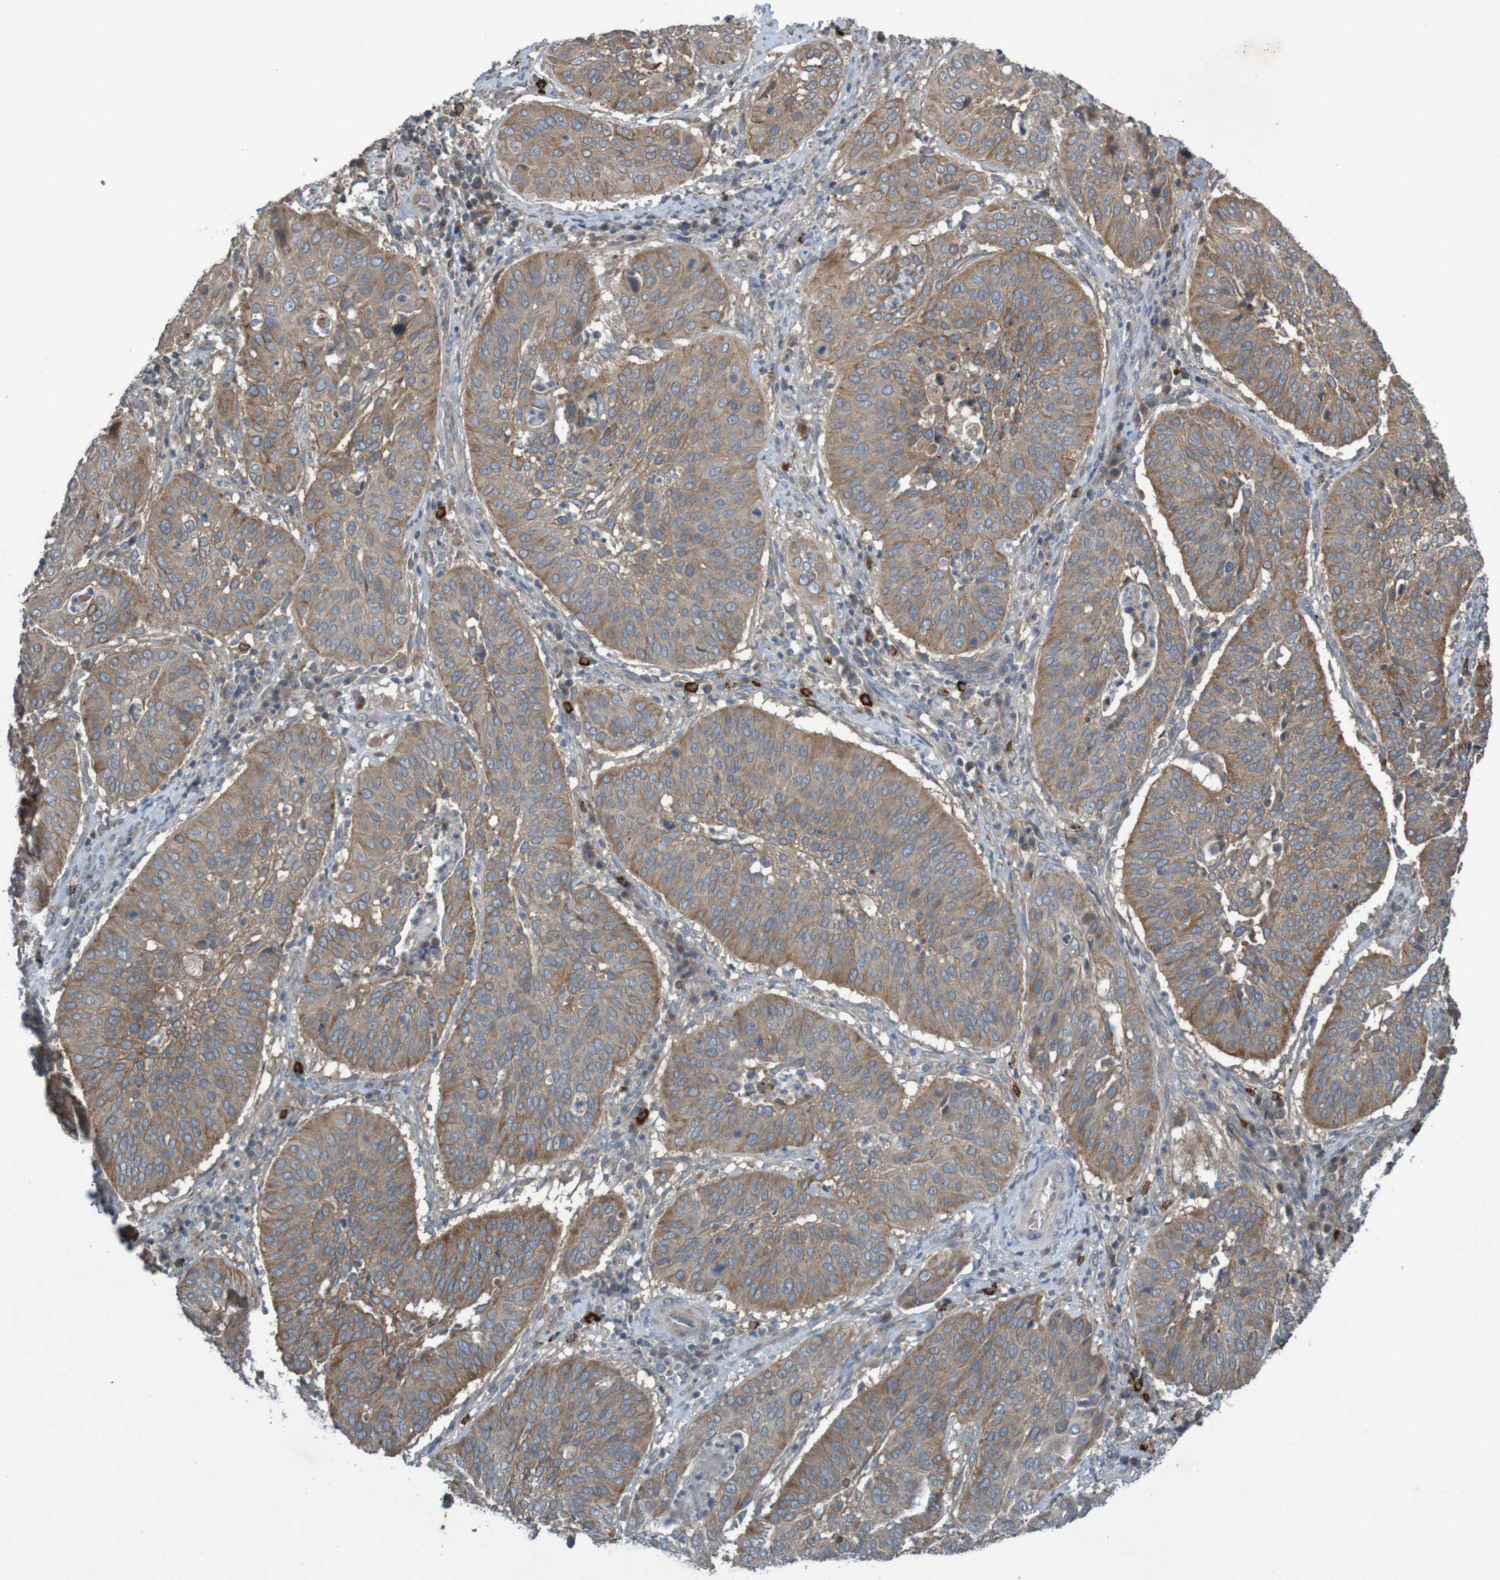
{"staining": {"intensity": "moderate", "quantity": ">75%", "location": "cytoplasmic/membranous"}, "tissue": "cervical cancer", "cell_type": "Tumor cells", "image_type": "cancer", "snomed": [{"axis": "morphology", "description": "Normal tissue, NOS"}, {"axis": "morphology", "description": "Squamous cell carcinoma, NOS"}, {"axis": "topography", "description": "Cervix"}], "caption": "Moderate cytoplasmic/membranous protein staining is seen in about >75% of tumor cells in cervical cancer (squamous cell carcinoma).", "gene": "B3GAT2", "patient": {"sex": "female", "age": 39}}